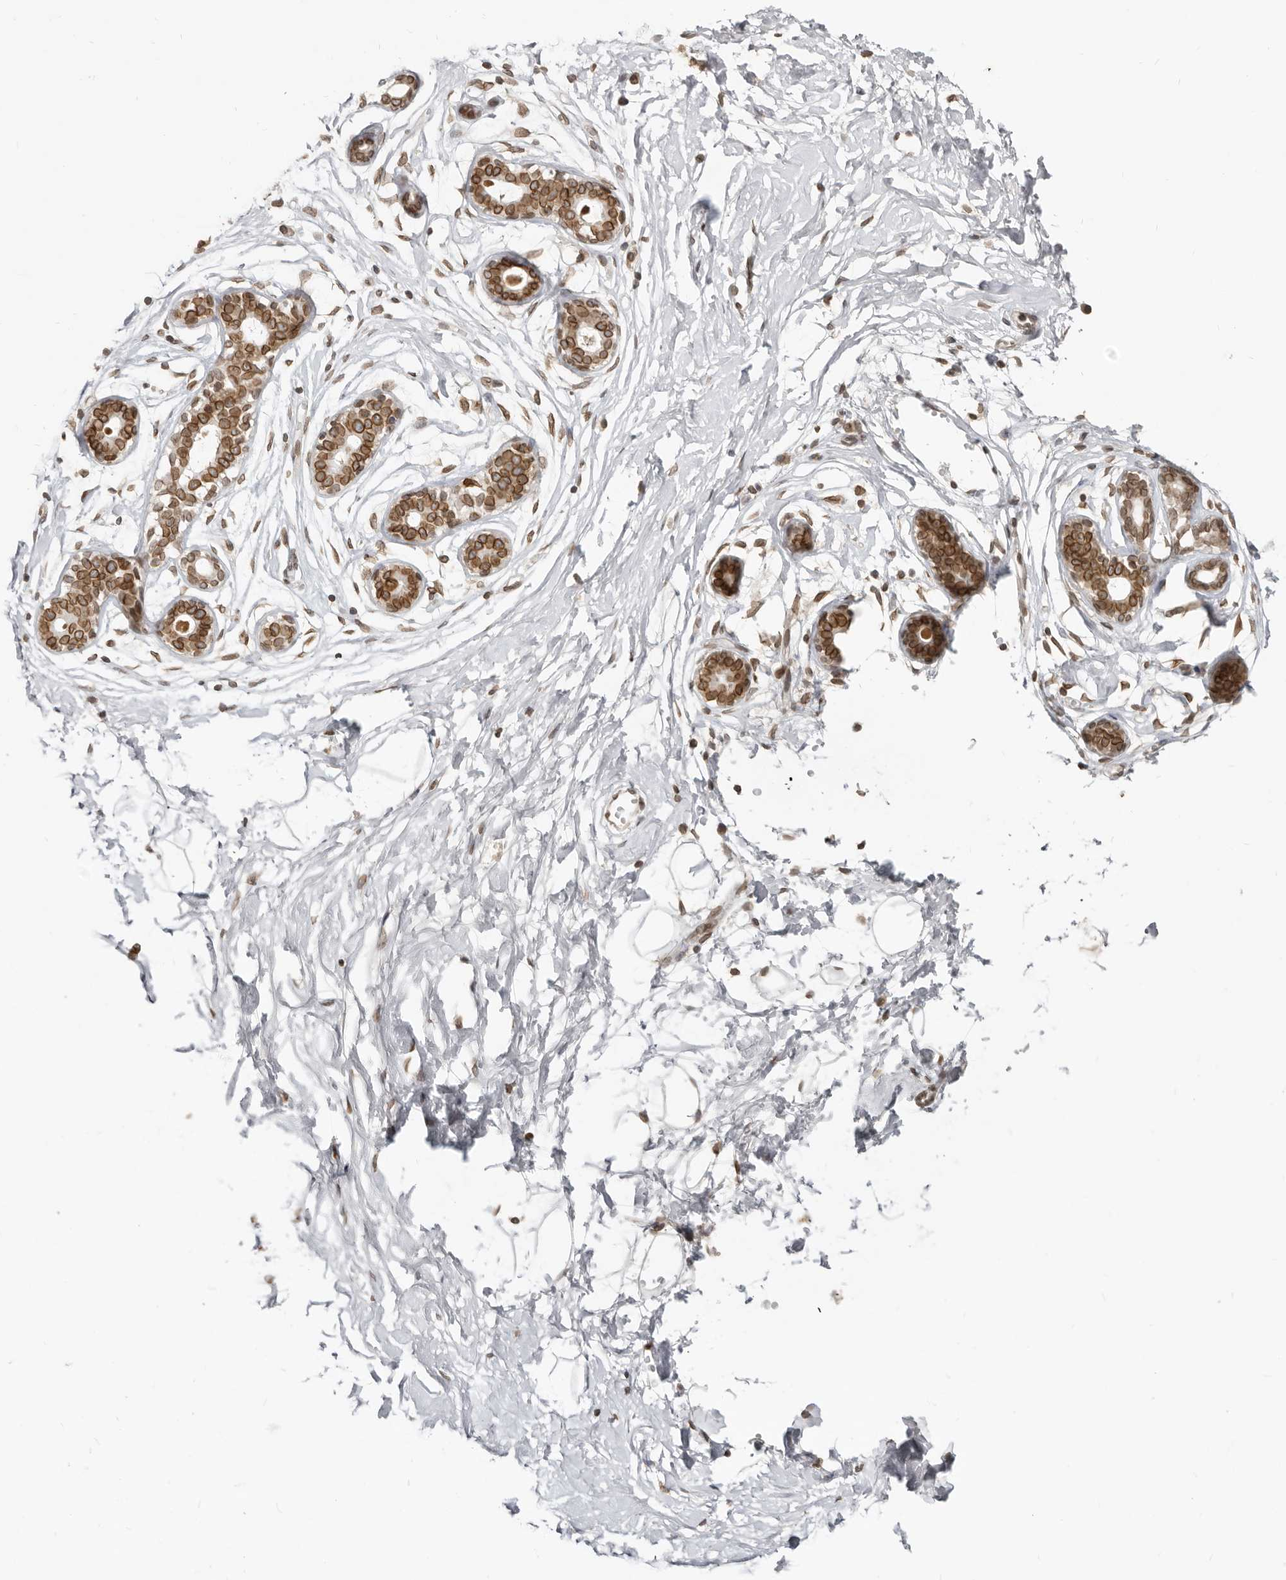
{"staining": {"intensity": "weak", "quantity": ">75%", "location": "nuclear"}, "tissue": "breast", "cell_type": "Adipocytes", "image_type": "normal", "snomed": [{"axis": "morphology", "description": "Normal tissue, NOS"}, {"axis": "morphology", "description": "Adenoma, NOS"}, {"axis": "topography", "description": "Breast"}], "caption": "This image reveals IHC staining of normal human breast, with low weak nuclear expression in about >75% of adipocytes.", "gene": "NUP153", "patient": {"sex": "female", "age": 23}}